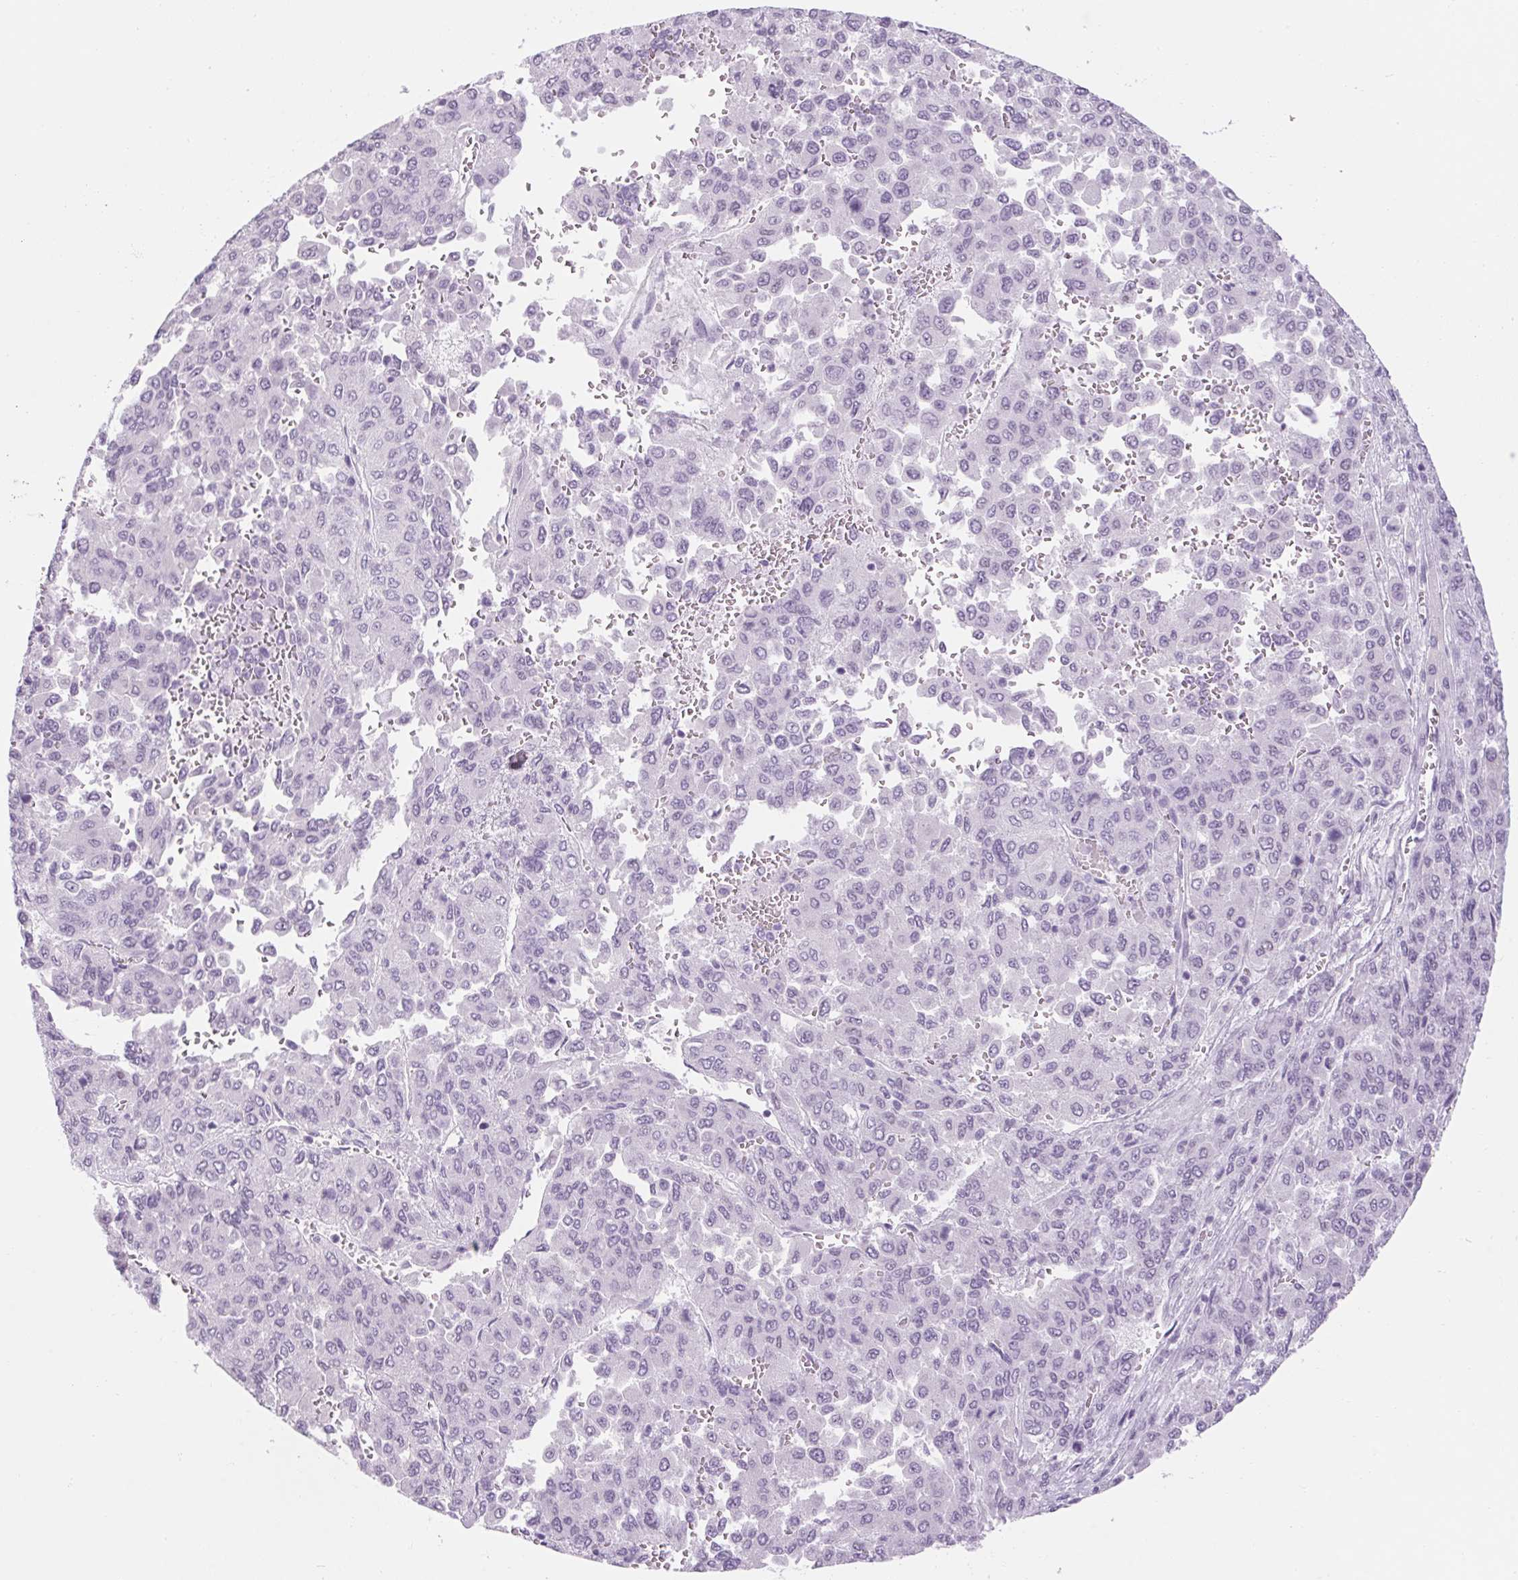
{"staining": {"intensity": "negative", "quantity": "none", "location": "none"}, "tissue": "liver cancer", "cell_type": "Tumor cells", "image_type": "cancer", "snomed": [{"axis": "morphology", "description": "Carcinoma, Hepatocellular, NOS"}, {"axis": "topography", "description": "Liver"}], "caption": "Hepatocellular carcinoma (liver) stained for a protein using immunohistochemistry (IHC) reveals no positivity tumor cells.", "gene": "RPTN", "patient": {"sex": "female", "age": 41}}